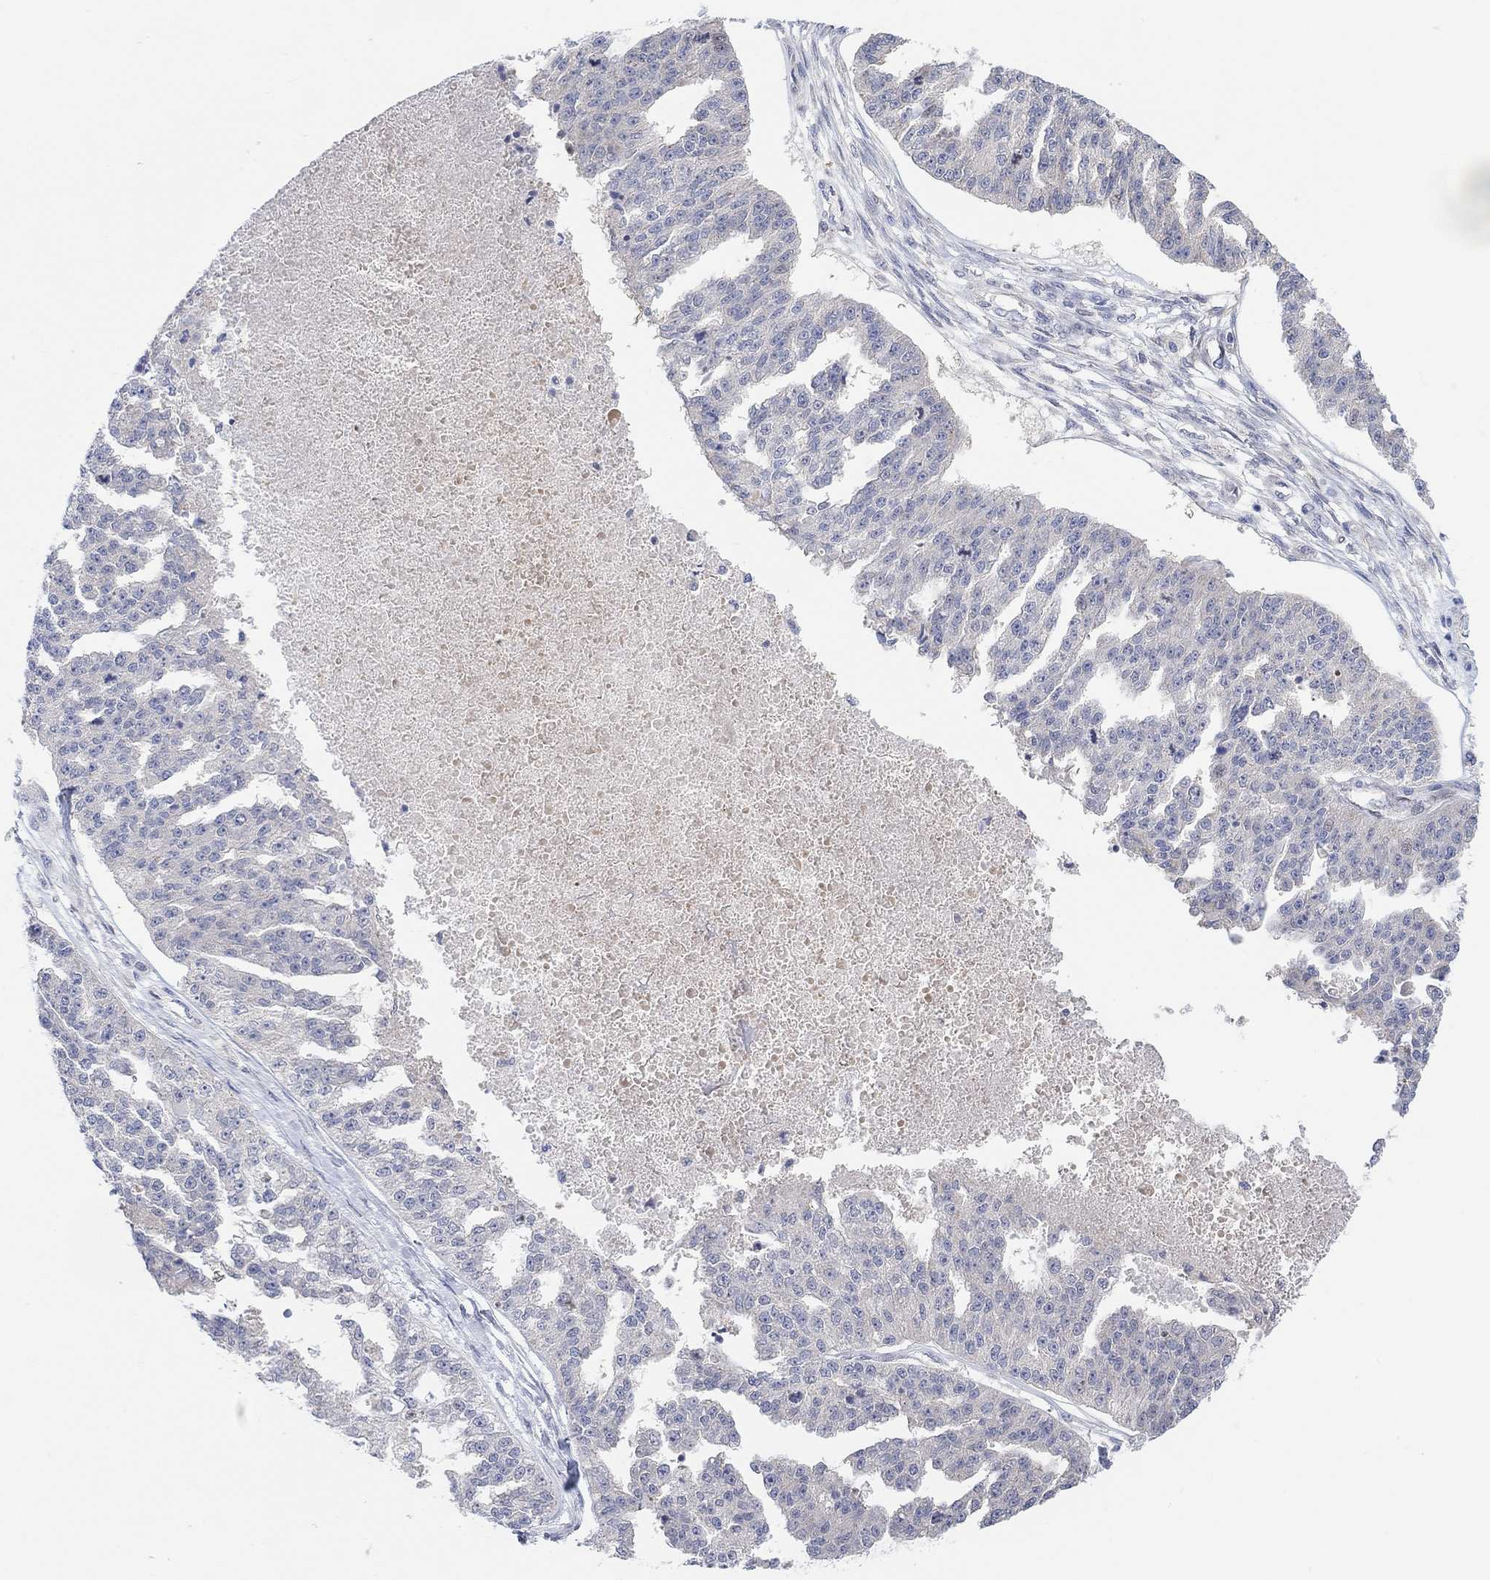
{"staining": {"intensity": "negative", "quantity": "none", "location": "none"}, "tissue": "ovarian cancer", "cell_type": "Tumor cells", "image_type": "cancer", "snomed": [{"axis": "morphology", "description": "Cystadenocarcinoma, serous, NOS"}, {"axis": "topography", "description": "Ovary"}], "caption": "Ovarian serous cystadenocarcinoma stained for a protein using immunohistochemistry (IHC) exhibits no positivity tumor cells.", "gene": "CNTF", "patient": {"sex": "female", "age": 58}}